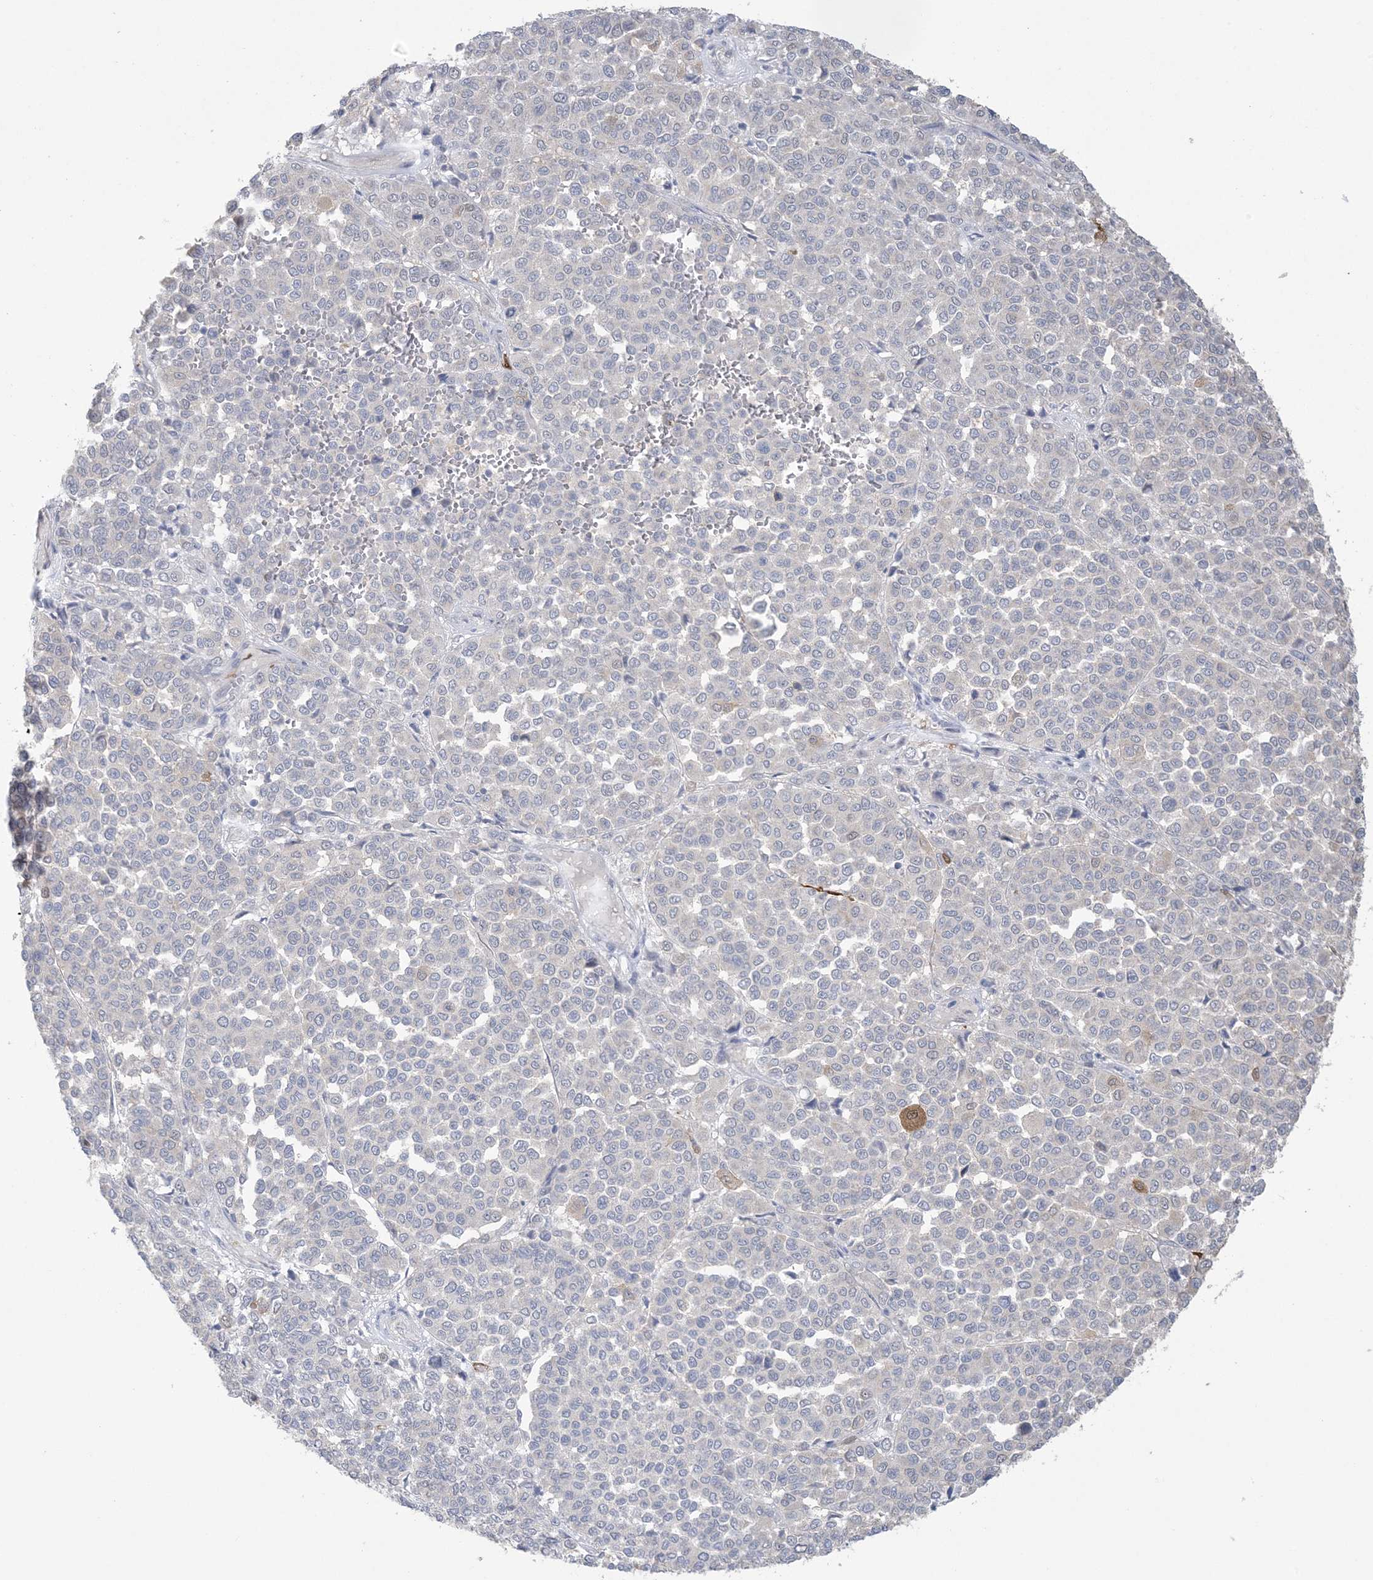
{"staining": {"intensity": "negative", "quantity": "none", "location": "none"}, "tissue": "melanoma", "cell_type": "Tumor cells", "image_type": "cancer", "snomed": [{"axis": "morphology", "description": "Malignant melanoma, Metastatic site"}, {"axis": "topography", "description": "Pancreas"}], "caption": "Photomicrograph shows no significant protein expression in tumor cells of malignant melanoma (metastatic site).", "gene": "HMGCS1", "patient": {"sex": "female", "age": 30}}